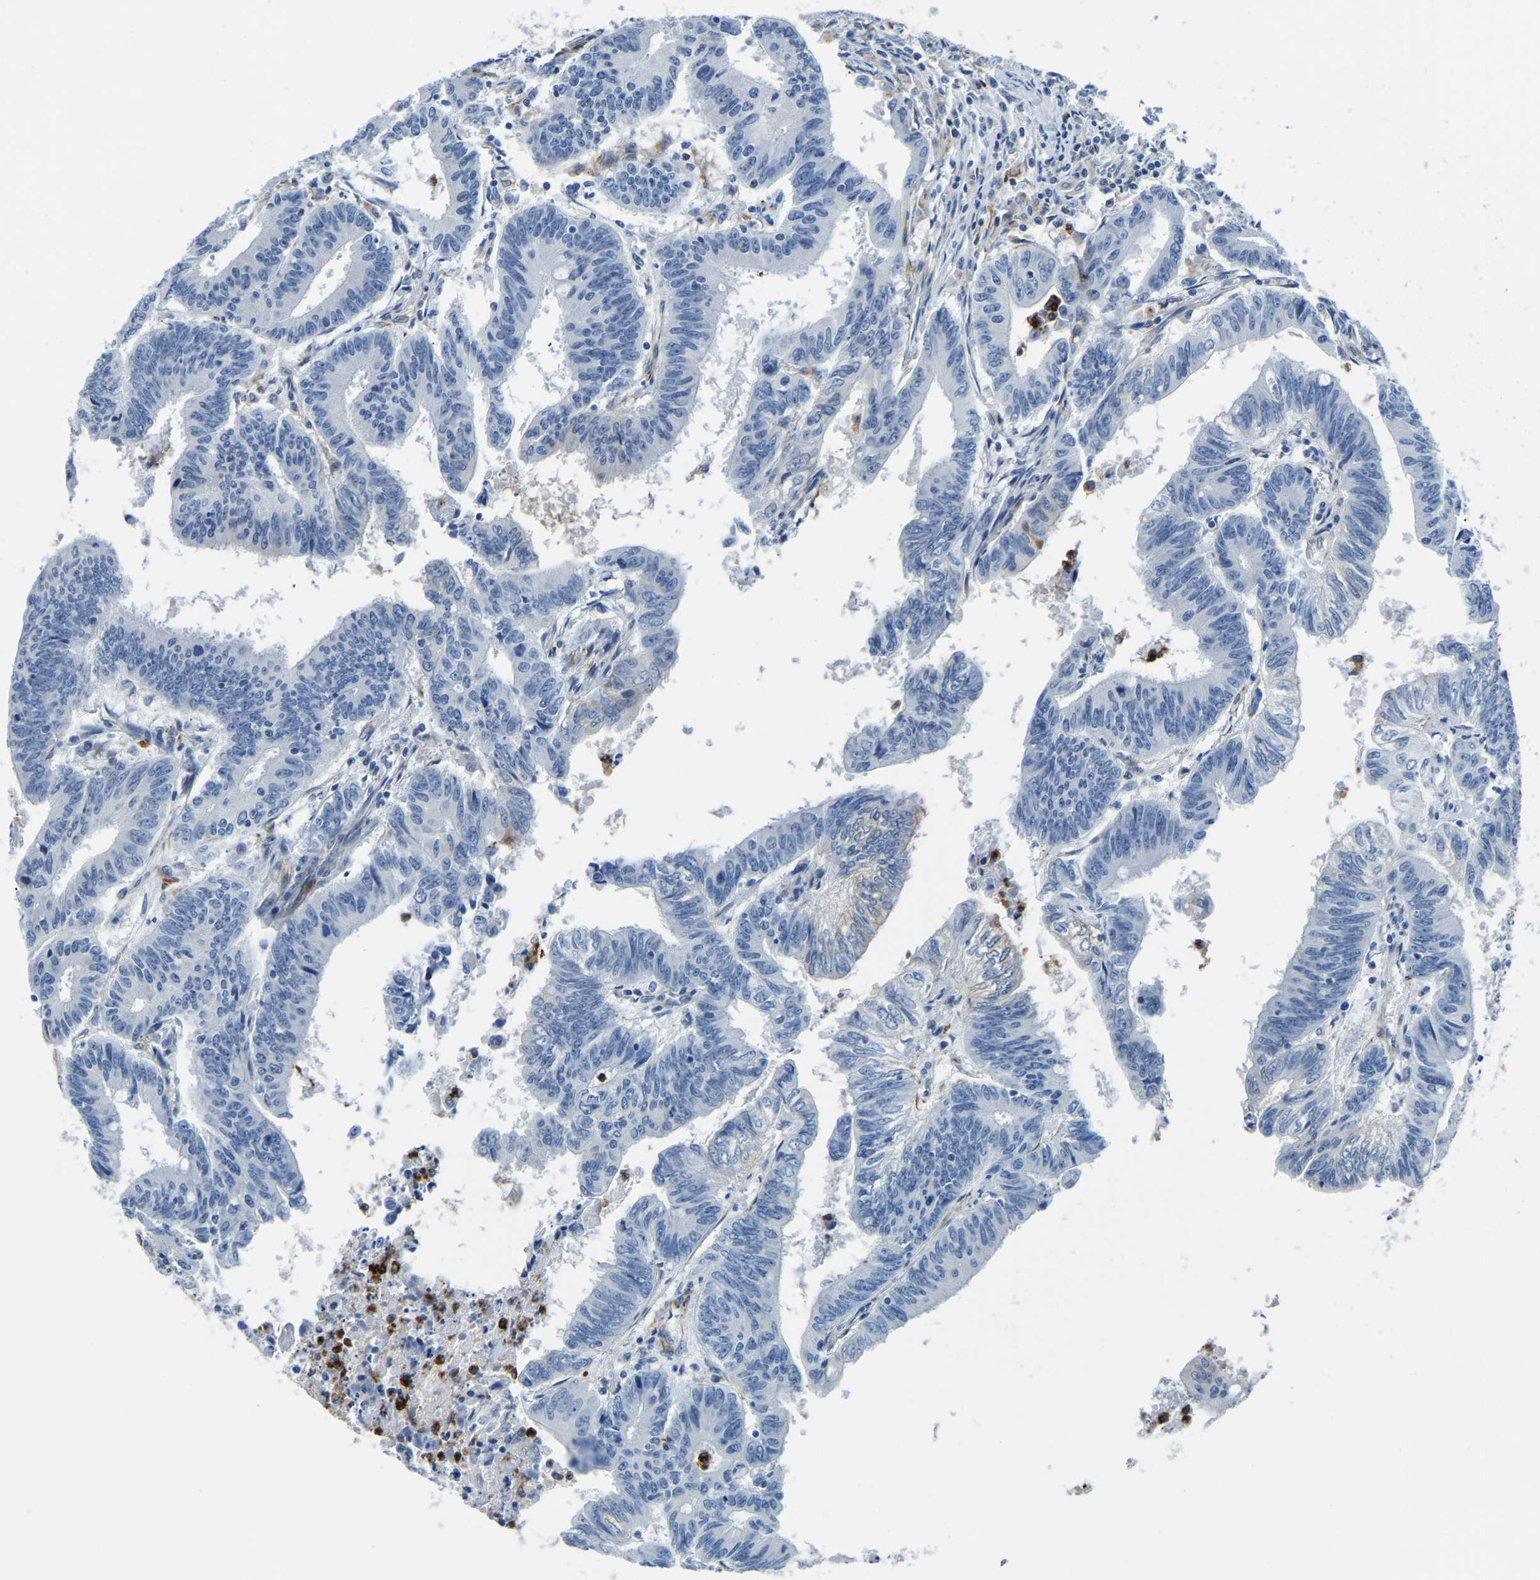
{"staining": {"intensity": "negative", "quantity": "none", "location": "none"}, "tissue": "colorectal cancer", "cell_type": "Tumor cells", "image_type": "cancer", "snomed": [{"axis": "morphology", "description": "Adenocarcinoma, NOS"}, {"axis": "topography", "description": "Colon"}], "caption": "Tumor cells are negative for protein expression in human colorectal cancer.", "gene": "MS4A3", "patient": {"sex": "male", "age": 45}}